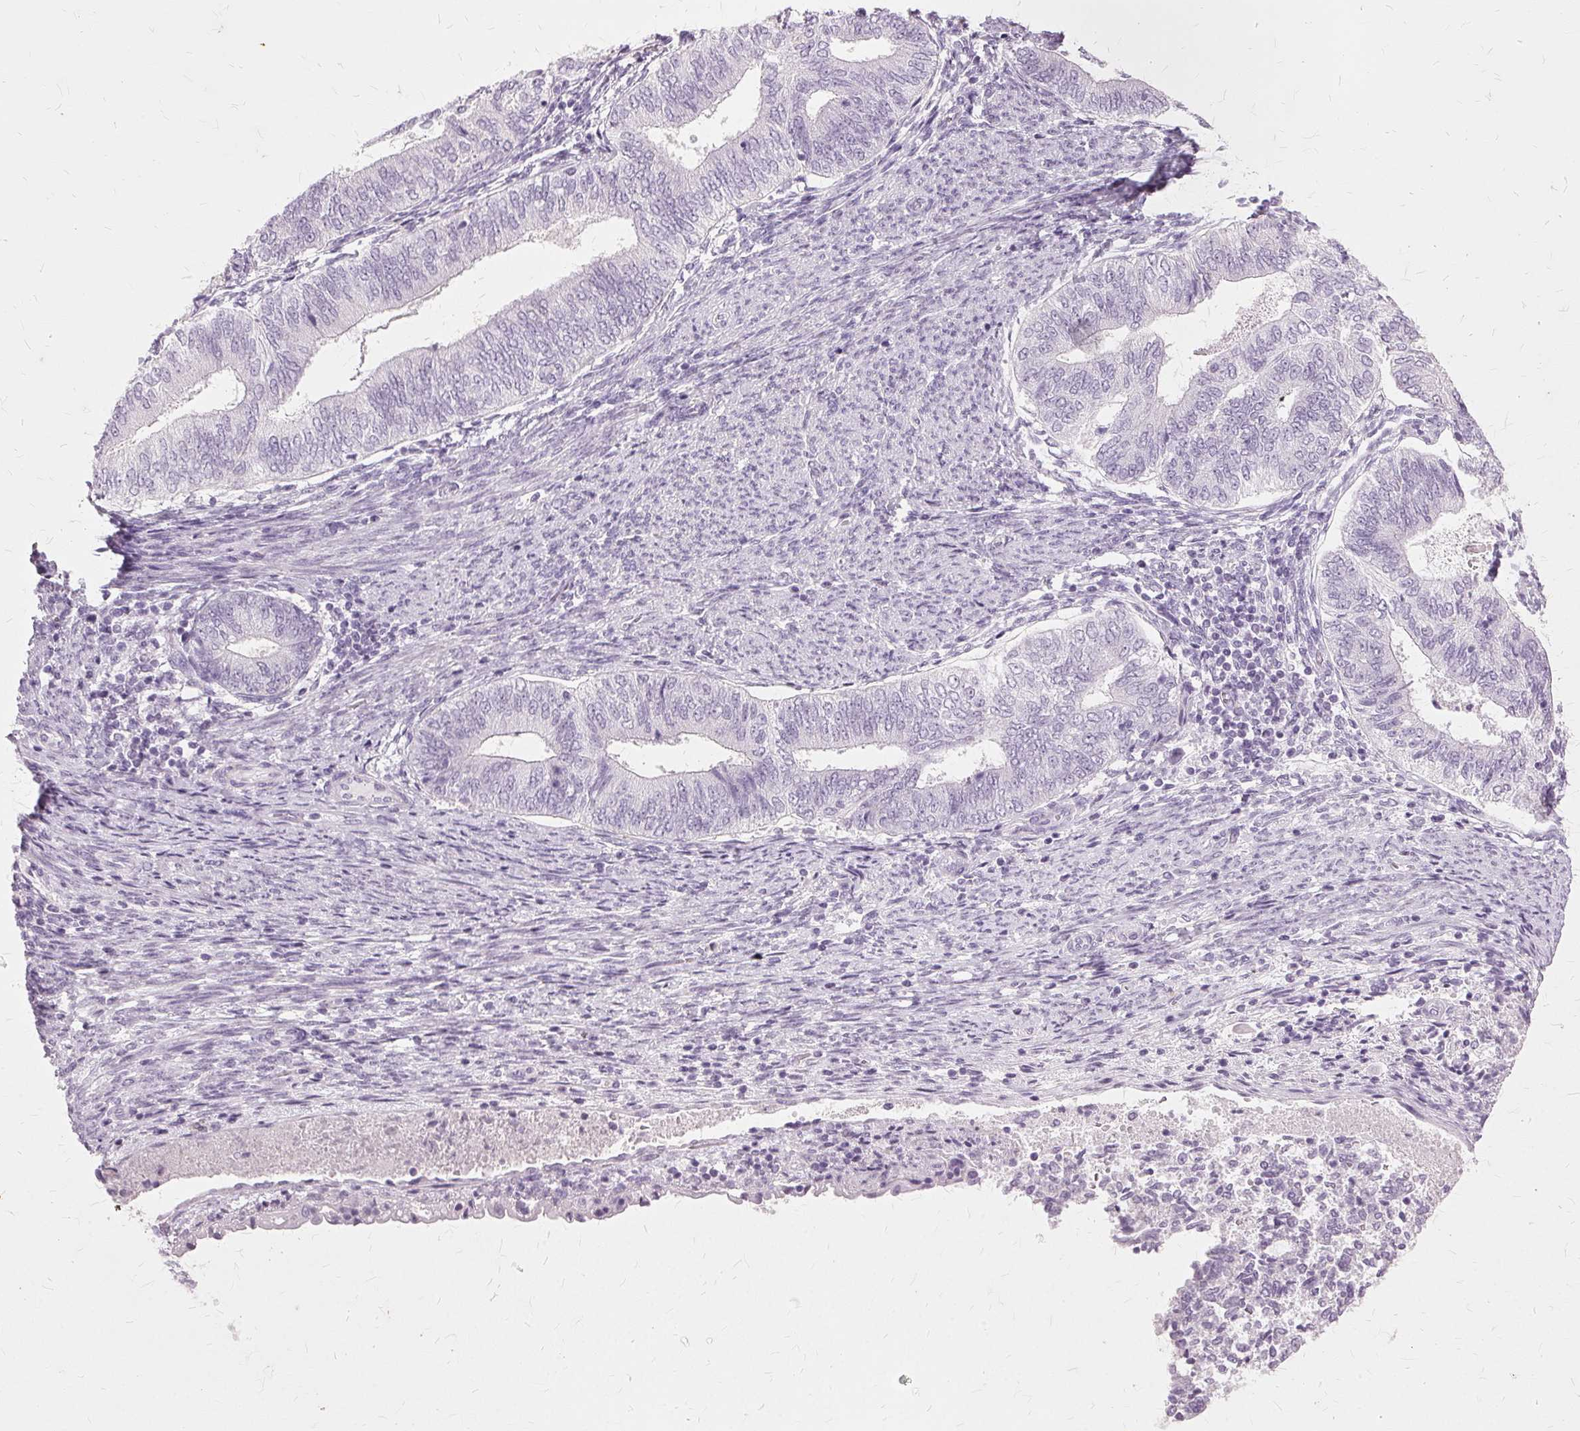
{"staining": {"intensity": "negative", "quantity": "none", "location": "none"}, "tissue": "endometrial cancer", "cell_type": "Tumor cells", "image_type": "cancer", "snomed": [{"axis": "morphology", "description": "Adenocarcinoma, NOS"}, {"axis": "topography", "description": "Endometrium"}], "caption": "A histopathology image of endometrial cancer (adenocarcinoma) stained for a protein reveals no brown staining in tumor cells.", "gene": "SLC45A3", "patient": {"sex": "female", "age": 65}}